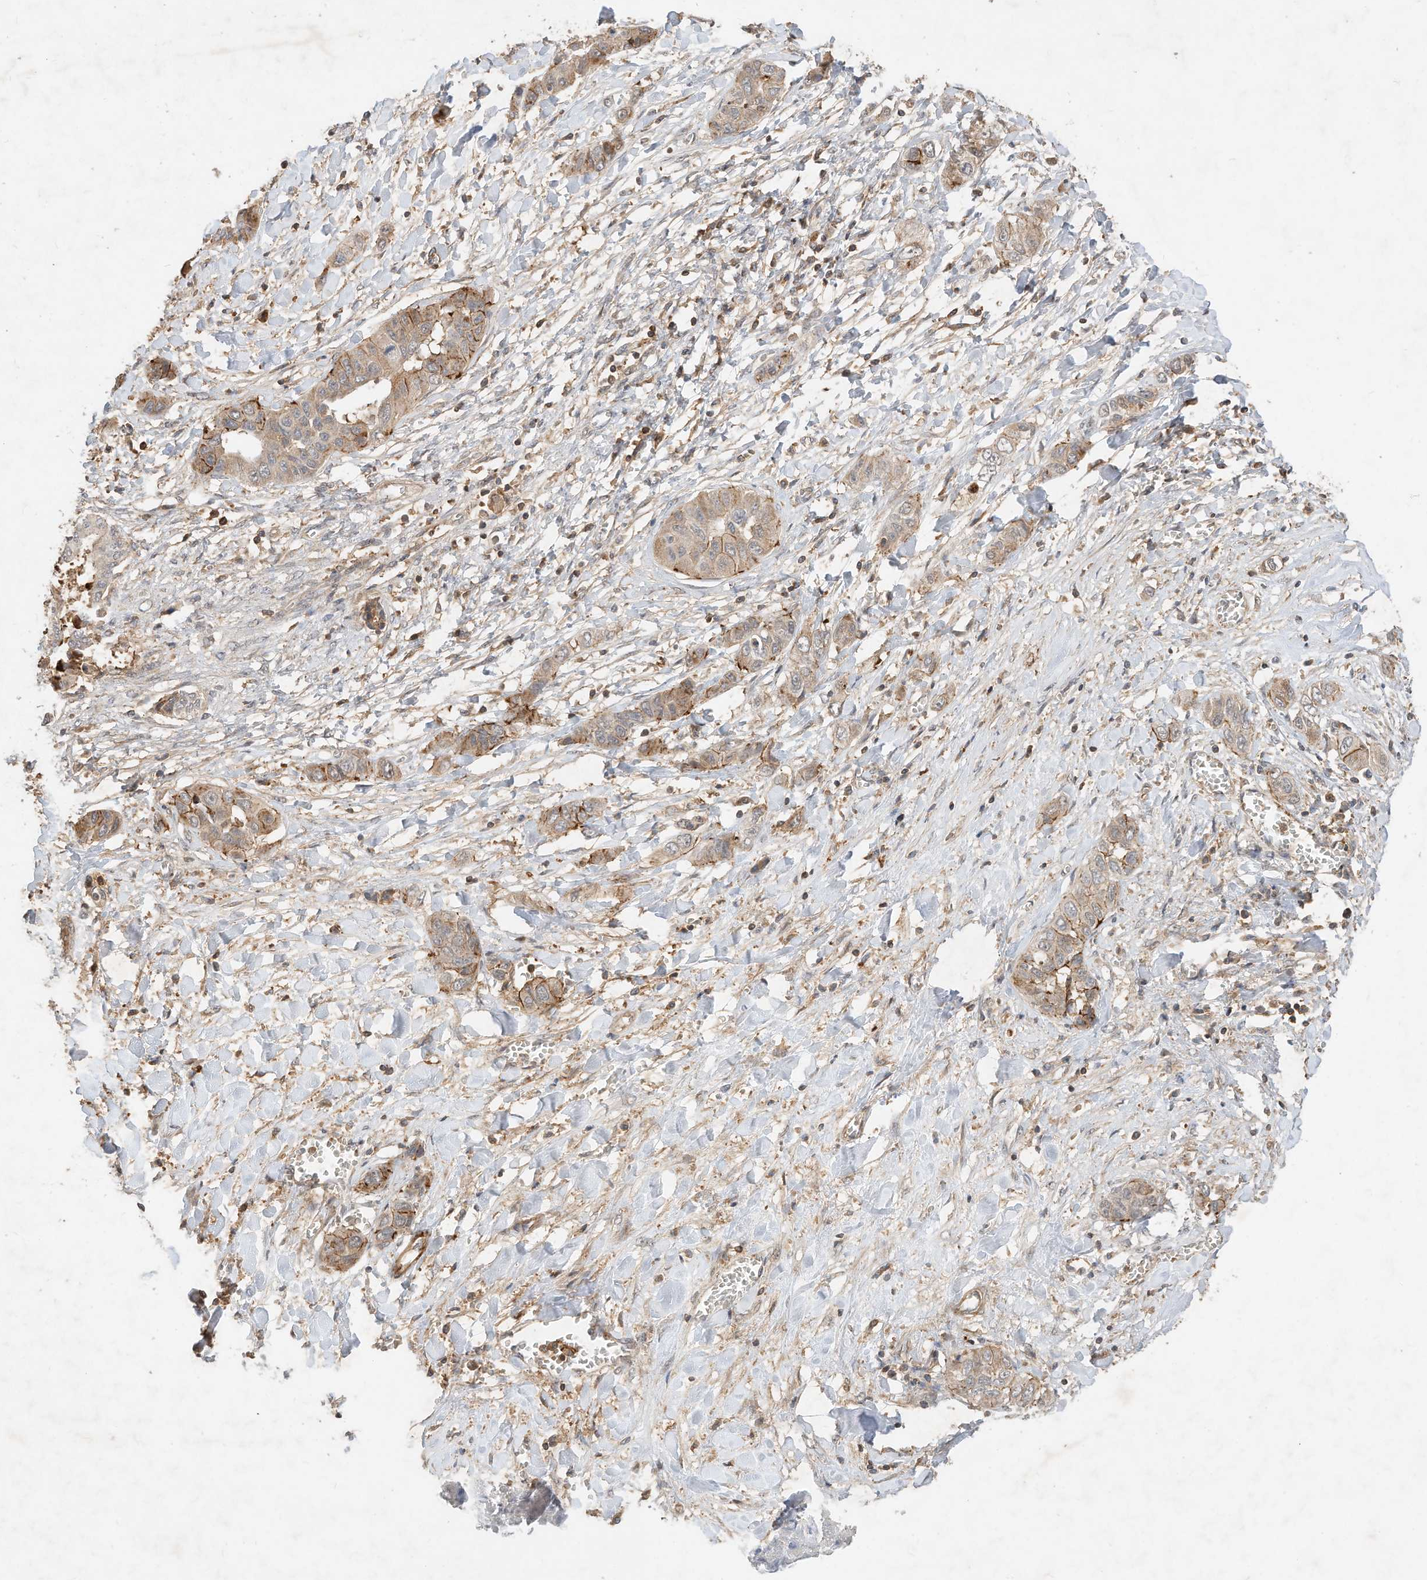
{"staining": {"intensity": "moderate", "quantity": ">75%", "location": "cytoplasmic/membranous"}, "tissue": "liver cancer", "cell_type": "Tumor cells", "image_type": "cancer", "snomed": [{"axis": "morphology", "description": "Cholangiocarcinoma"}, {"axis": "topography", "description": "Liver"}], "caption": "This is a photomicrograph of immunohistochemistry staining of liver cancer, which shows moderate expression in the cytoplasmic/membranous of tumor cells.", "gene": "CPAMD8", "patient": {"sex": "female", "age": 52}}